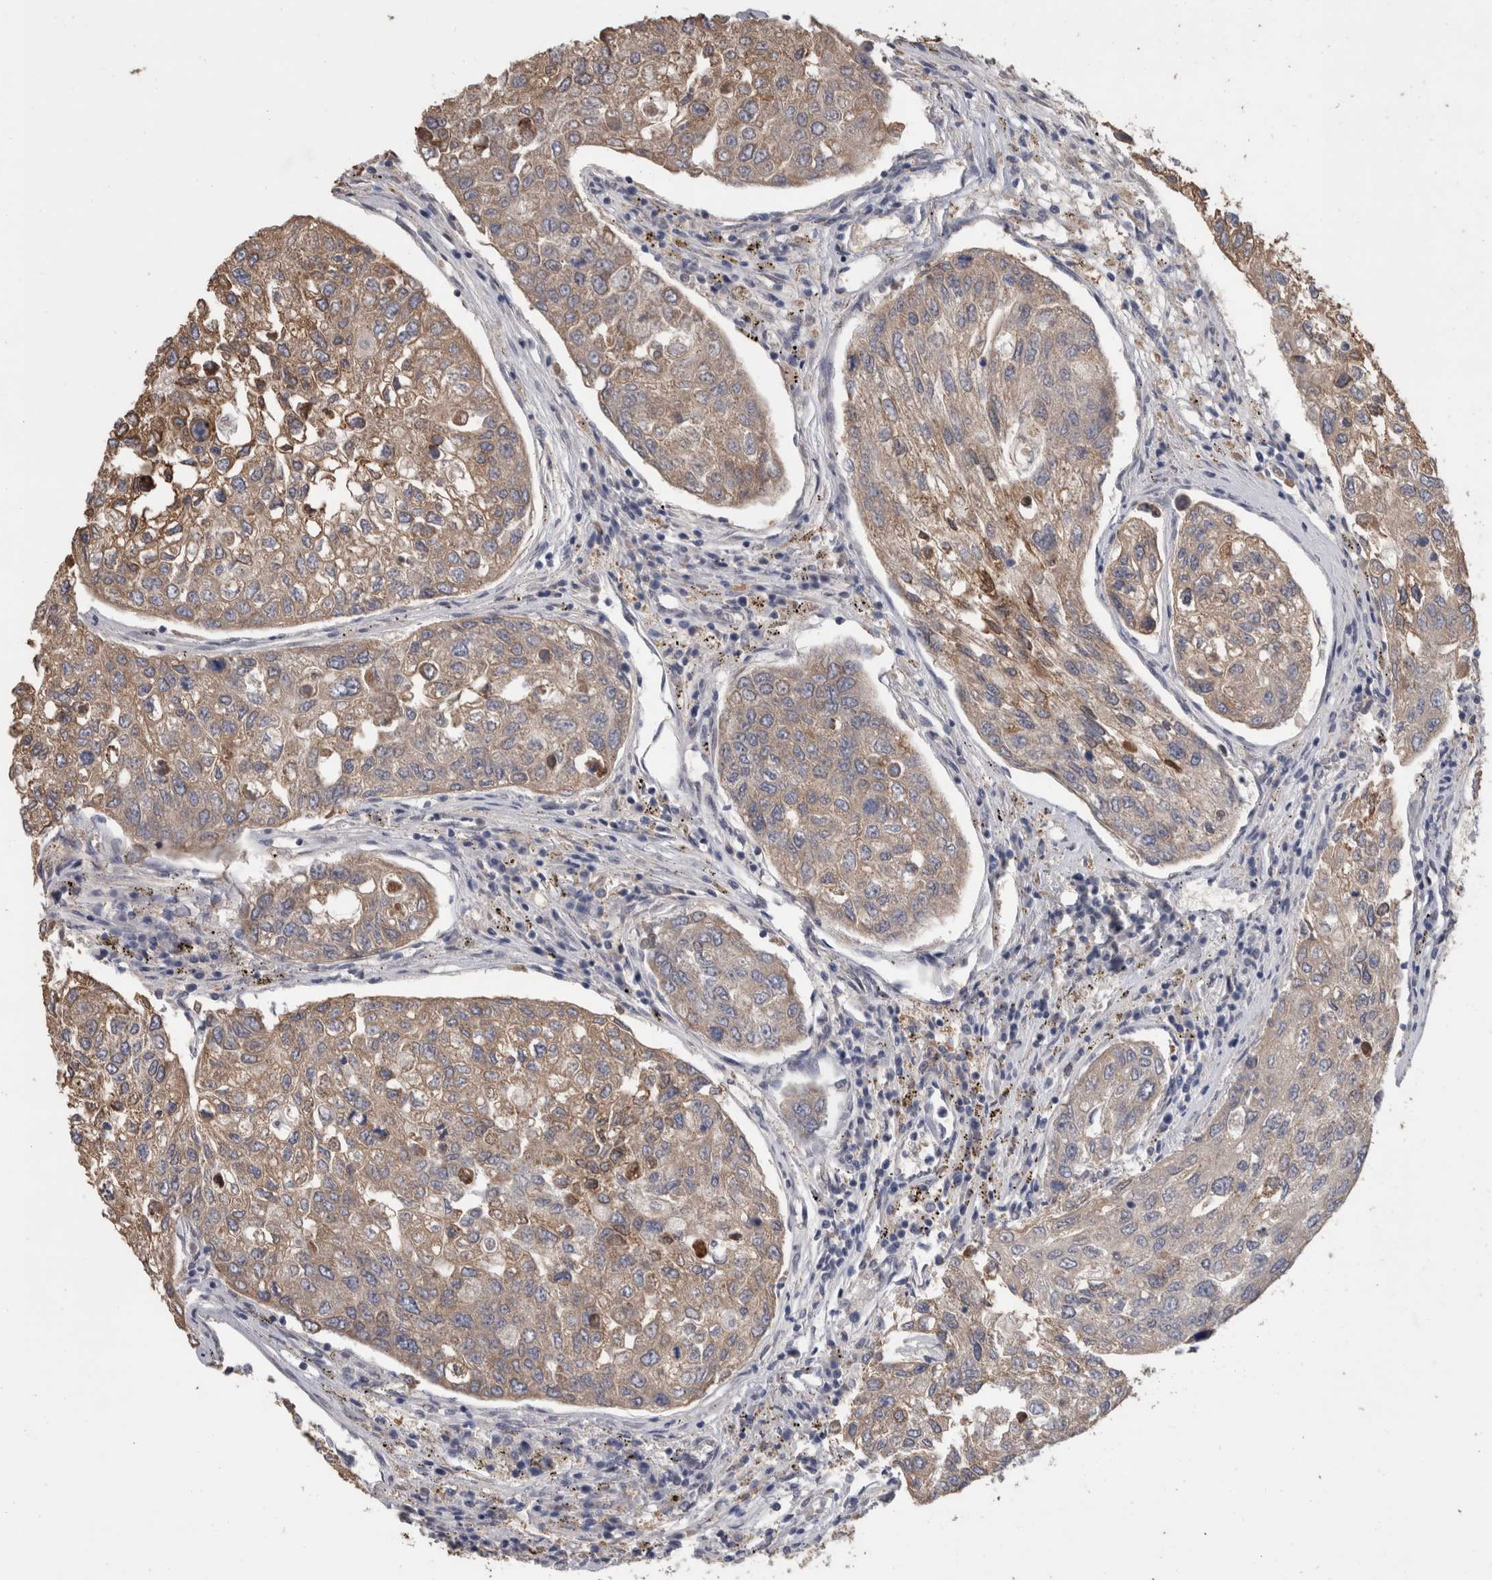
{"staining": {"intensity": "weak", "quantity": ">75%", "location": "cytoplasmic/membranous"}, "tissue": "urothelial cancer", "cell_type": "Tumor cells", "image_type": "cancer", "snomed": [{"axis": "morphology", "description": "Urothelial carcinoma, High grade"}, {"axis": "topography", "description": "Lymph node"}, {"axis": "topography", "description": "Urinary bladder"}], "caption": "Immunohistochemical staining of urothelial cancer displays low levels of weak cytoplasmic/membranous positivity in about >75% of tumor cells.", "gene": "FHOD3", "patient": {"sex": "male", "age": 51}}